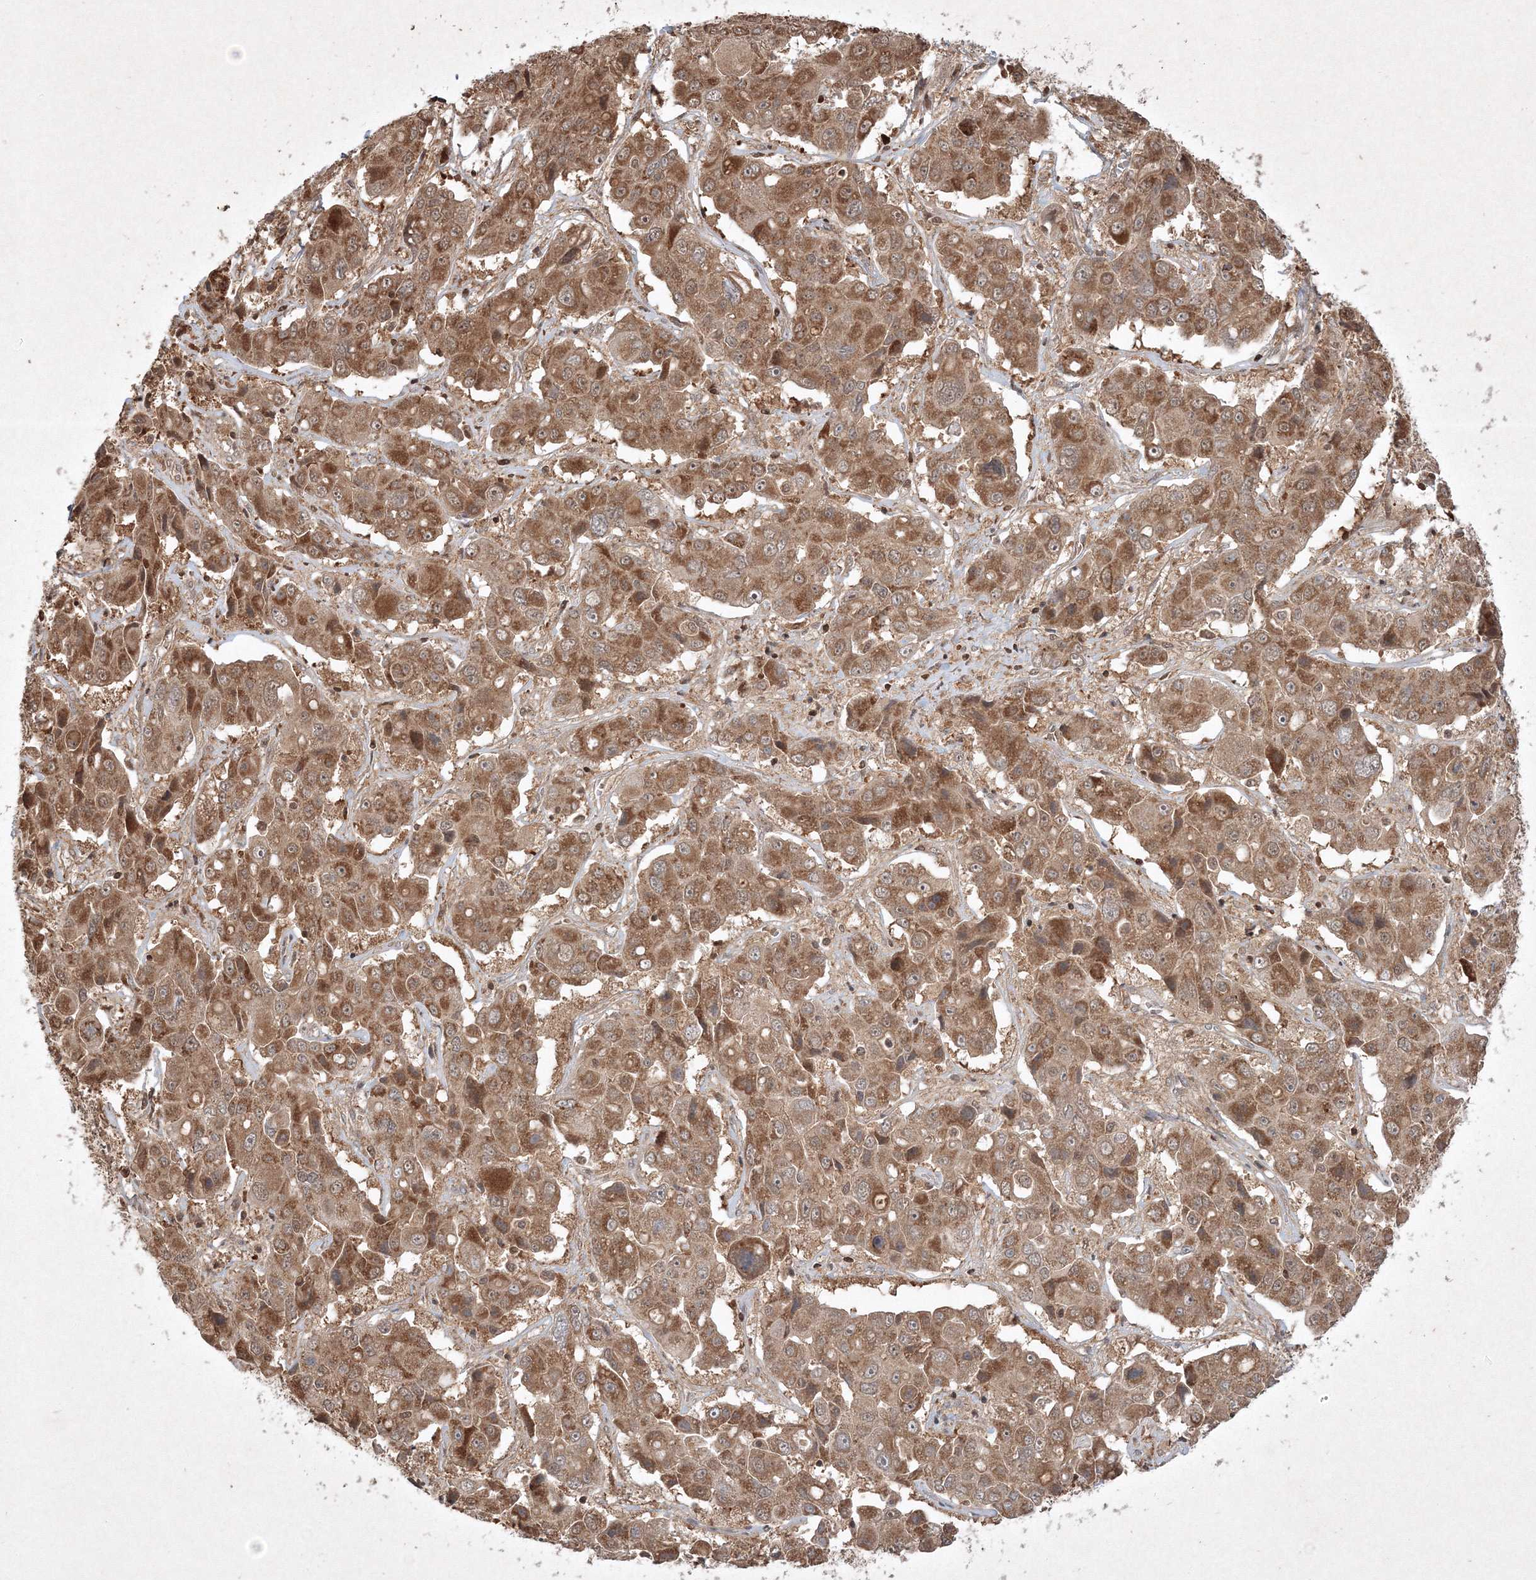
{"staining": {"intensity": "moderate", "quantity": ">75%", "location": "cytoplasmic/membranous"}, "tissue": "liver cancer", "cell_type": "Tumor cells", "image_type": "cancer", "snomed": [{"axis": "morphology", "description": "Cholangiocarcinoma"}, {"axis": "topography", "description": "Liver"}], "caption": "Approximately >75% of tumor cells in liver cholangiocarcinoma demonstrate moderate cytoplasmic/membranous protein expression as visualized by brown immunohistochemical staining.", "gene": "PLTP", "patient": {"sex": "male", "age": 67}}